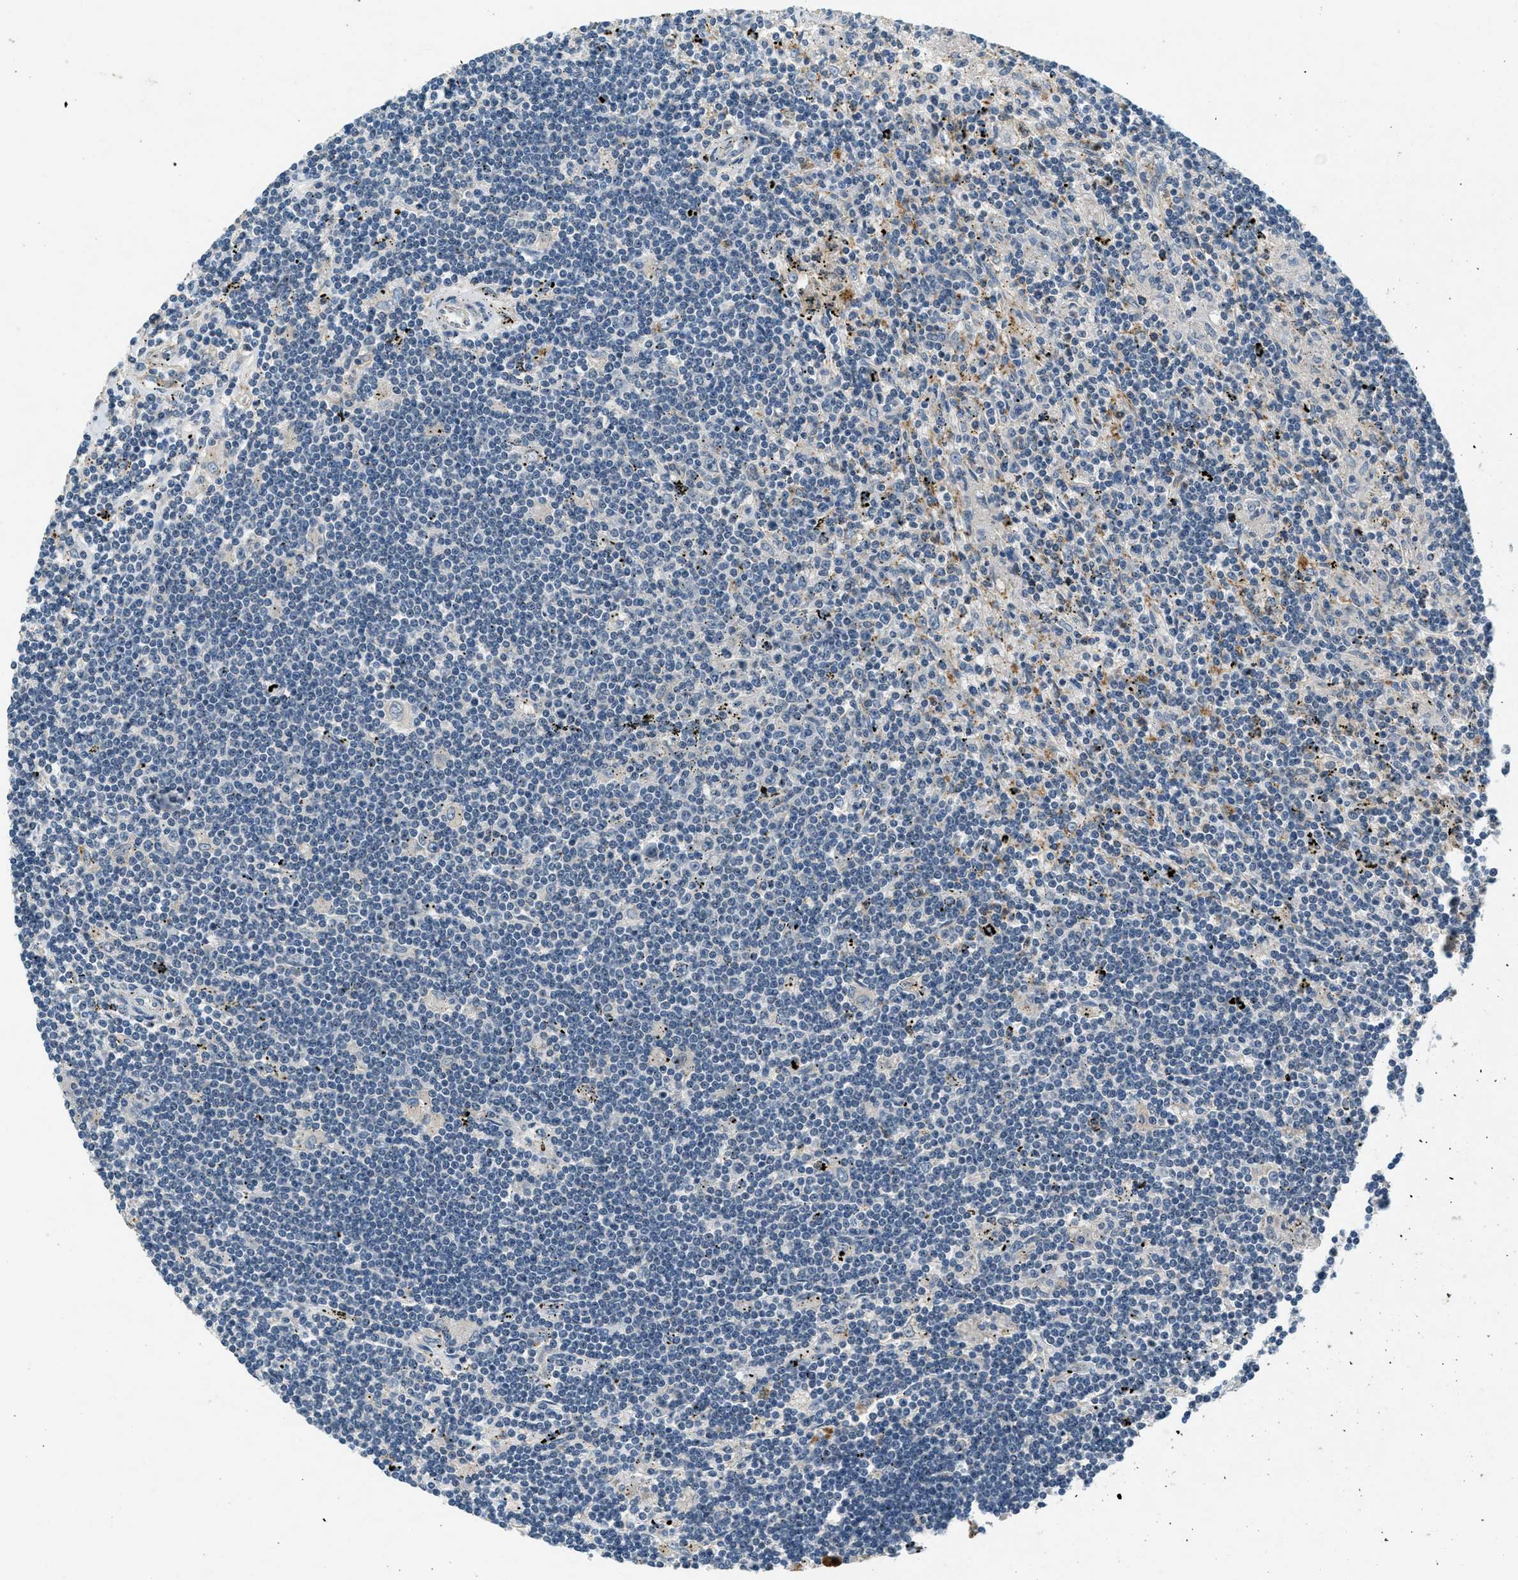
{"staining": {"intensity": "negative", "quantity": "none", "location": "none"}, "tissue": "lymphoma", "cell_type": "Tumor cells", "image_type": "cancer", "snomed": [{"axis": "morphology", "description": "Malignant lymphoma, non-Hodgkin's type, Low grade"}, {"axis": "topography", "description": "Spleen"}], "caption": "This is an IHC image of lymphoma. There is no positivity in tumor cells.", "gene": "RAB3D", "patient": {"sex": "male", "age": 76}}